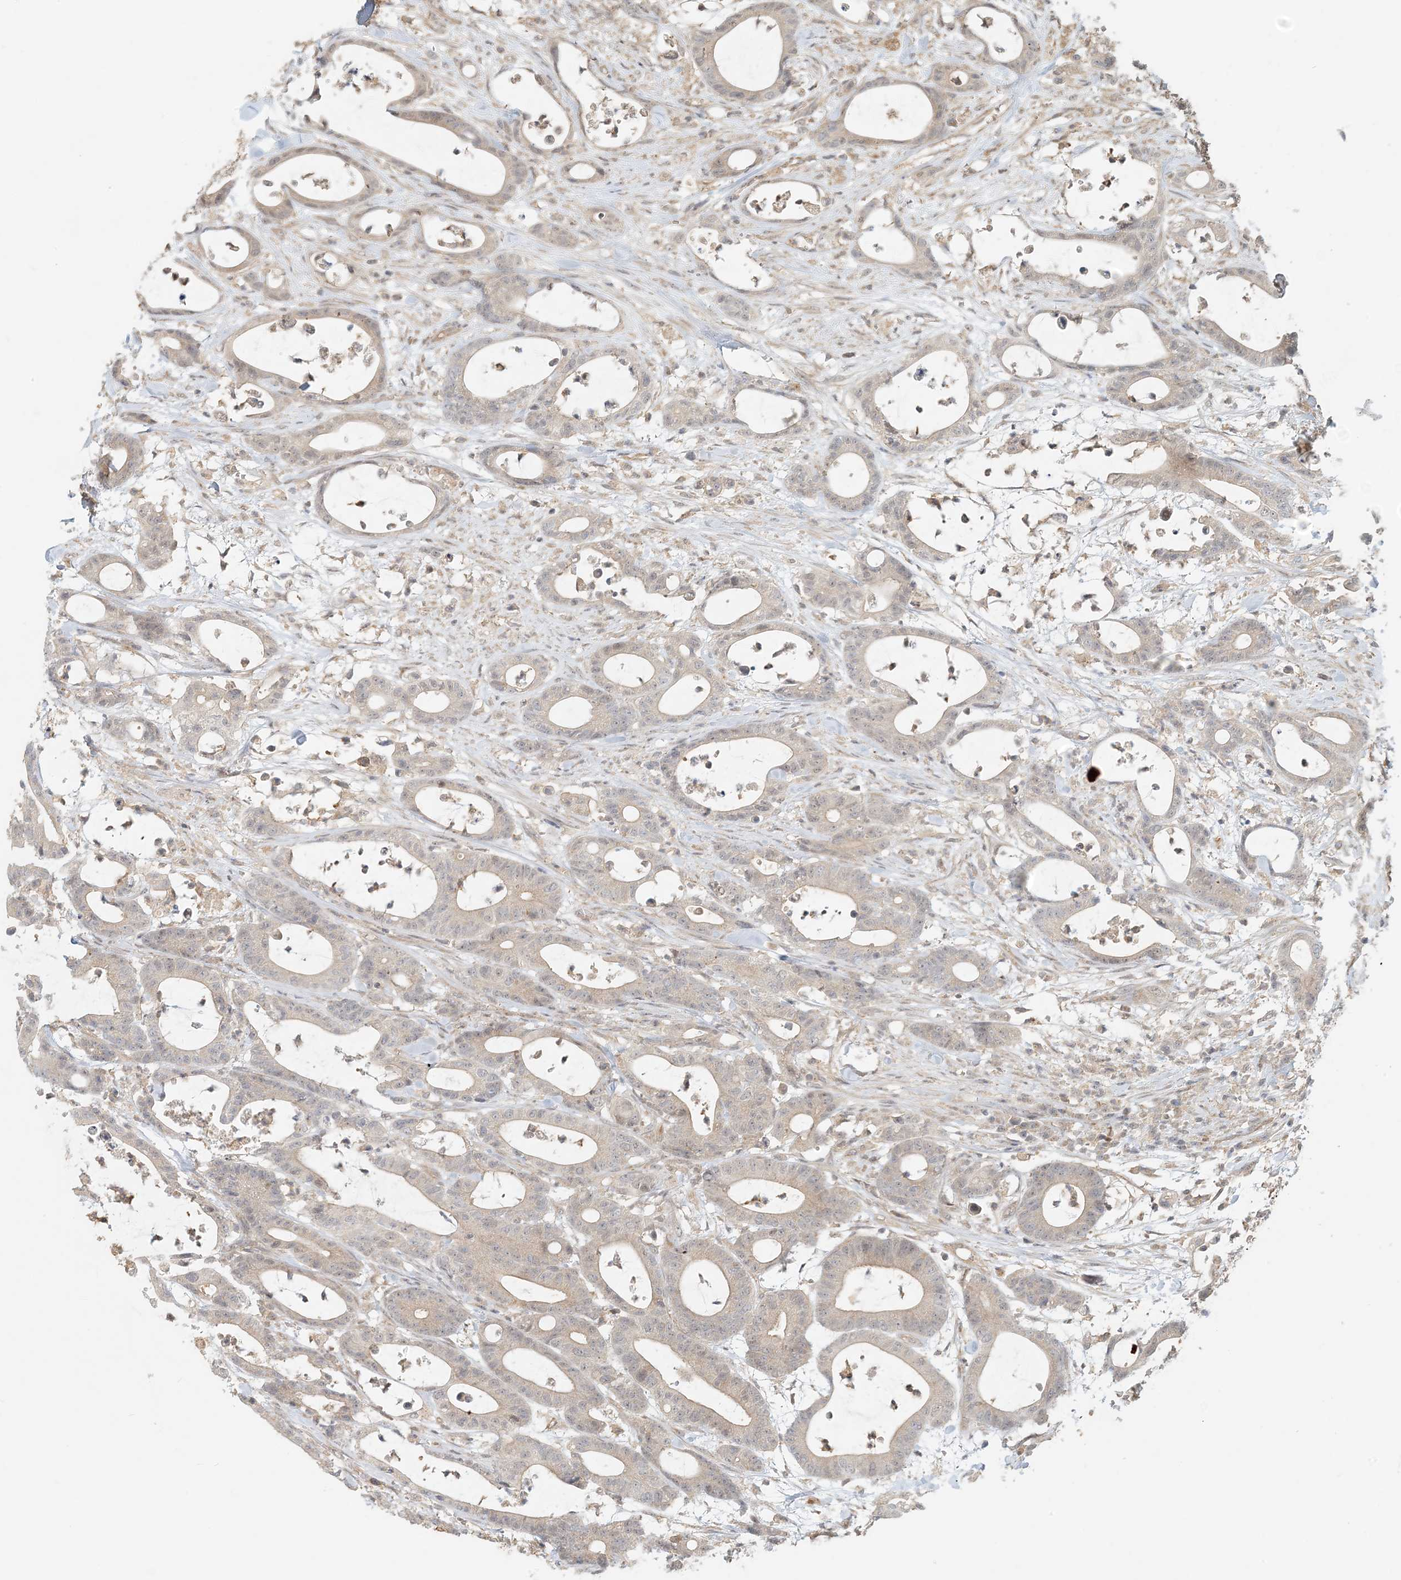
{"staining": {"intensity": "negative", "quantity": "none", "location": "none"}, "tissue": "colorectal cancer", "cell_type": "Tumor cells", "image_type": "cancer", "snomed": [{"axis": "morphology", "description": "Adenocarcinoma, NOS"}, {"axis": "topography", "description": "Colon"}], "caption": "A high-resolution image shows immunohistochemistry (IHC) staining of colorectal cancer, which reveals no significant staining in tumor cells.", "gene": "OBI1", "patient": {"sex": "female", "age": 84}}